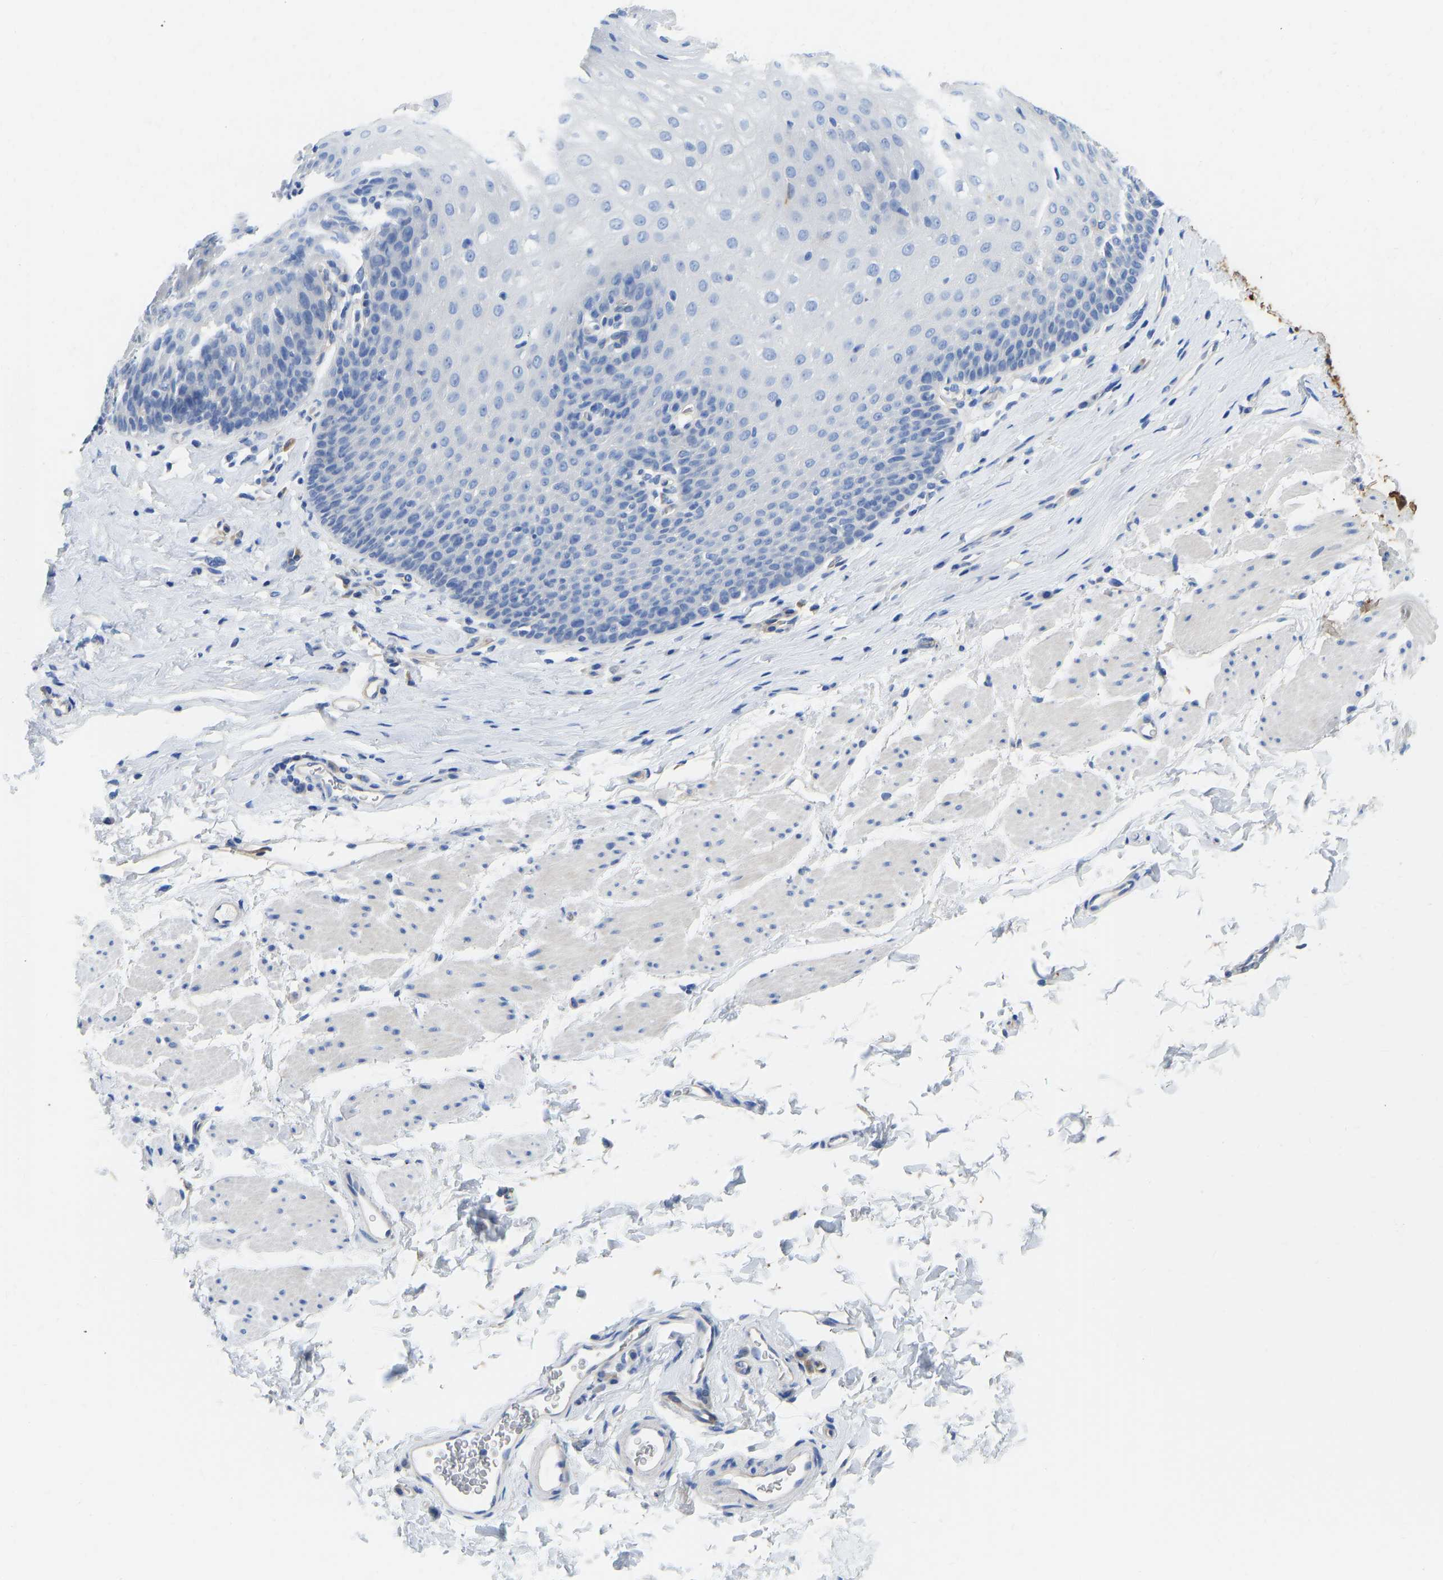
{"staining": {"intensity": "negative", "quantity": "none", "location": "none"}, "tissue": "esophagus", "cell_type": "Squamous epithelial cells", "image_type": "normal", "snomed": [{"axis": "morphology", "description": "Normal tissue, NOS"}, {"axis": "topography", "description": "Esophagus"}], "caption": "A high-resolution histopathology image shows immunohistochemistry (IHC) staining of normal esophagus, which displays no significant expression in squamous epithelial cells.", "gene": "CHAD", "patient": {"sex": "female", "age": 61}}